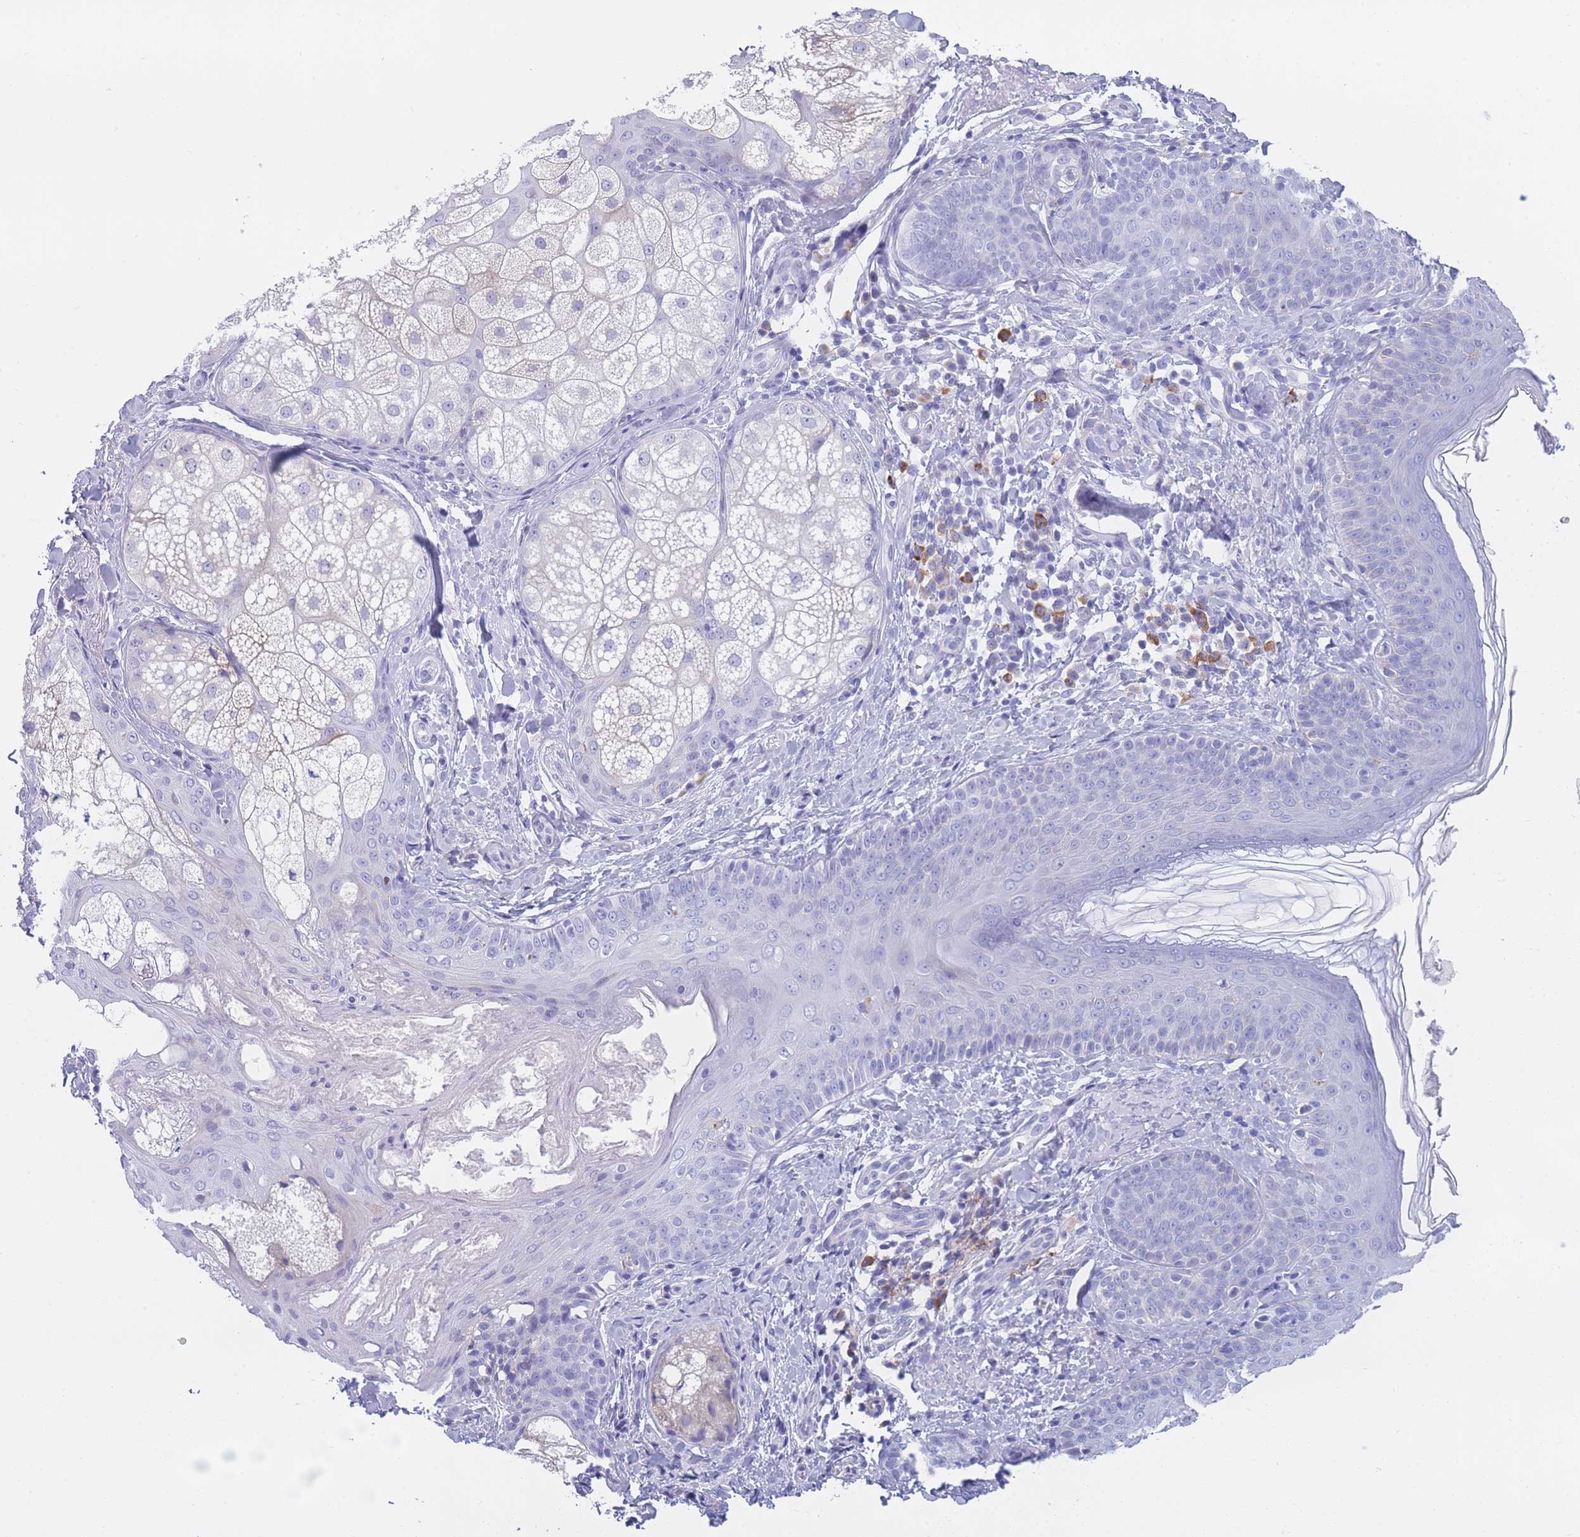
{"staining": {"intensity": "negative", "quantity": "none", "location": "none"}, "tissue": "skin", "cell_type": "Fibroblasts", "image_type": "normal", "snomed": [{"axis": "morphology", "description": "Normal tissue, NOS"}, {"axis": "topography", "description": "Skin"}], "caption": "Immunohistochemistry histopathology image of benign skin stained for a protein (brown), which shows no staining in fibroblasts.", "gene": "XKR8", "patient": {"sex": "male", "age": 57}}